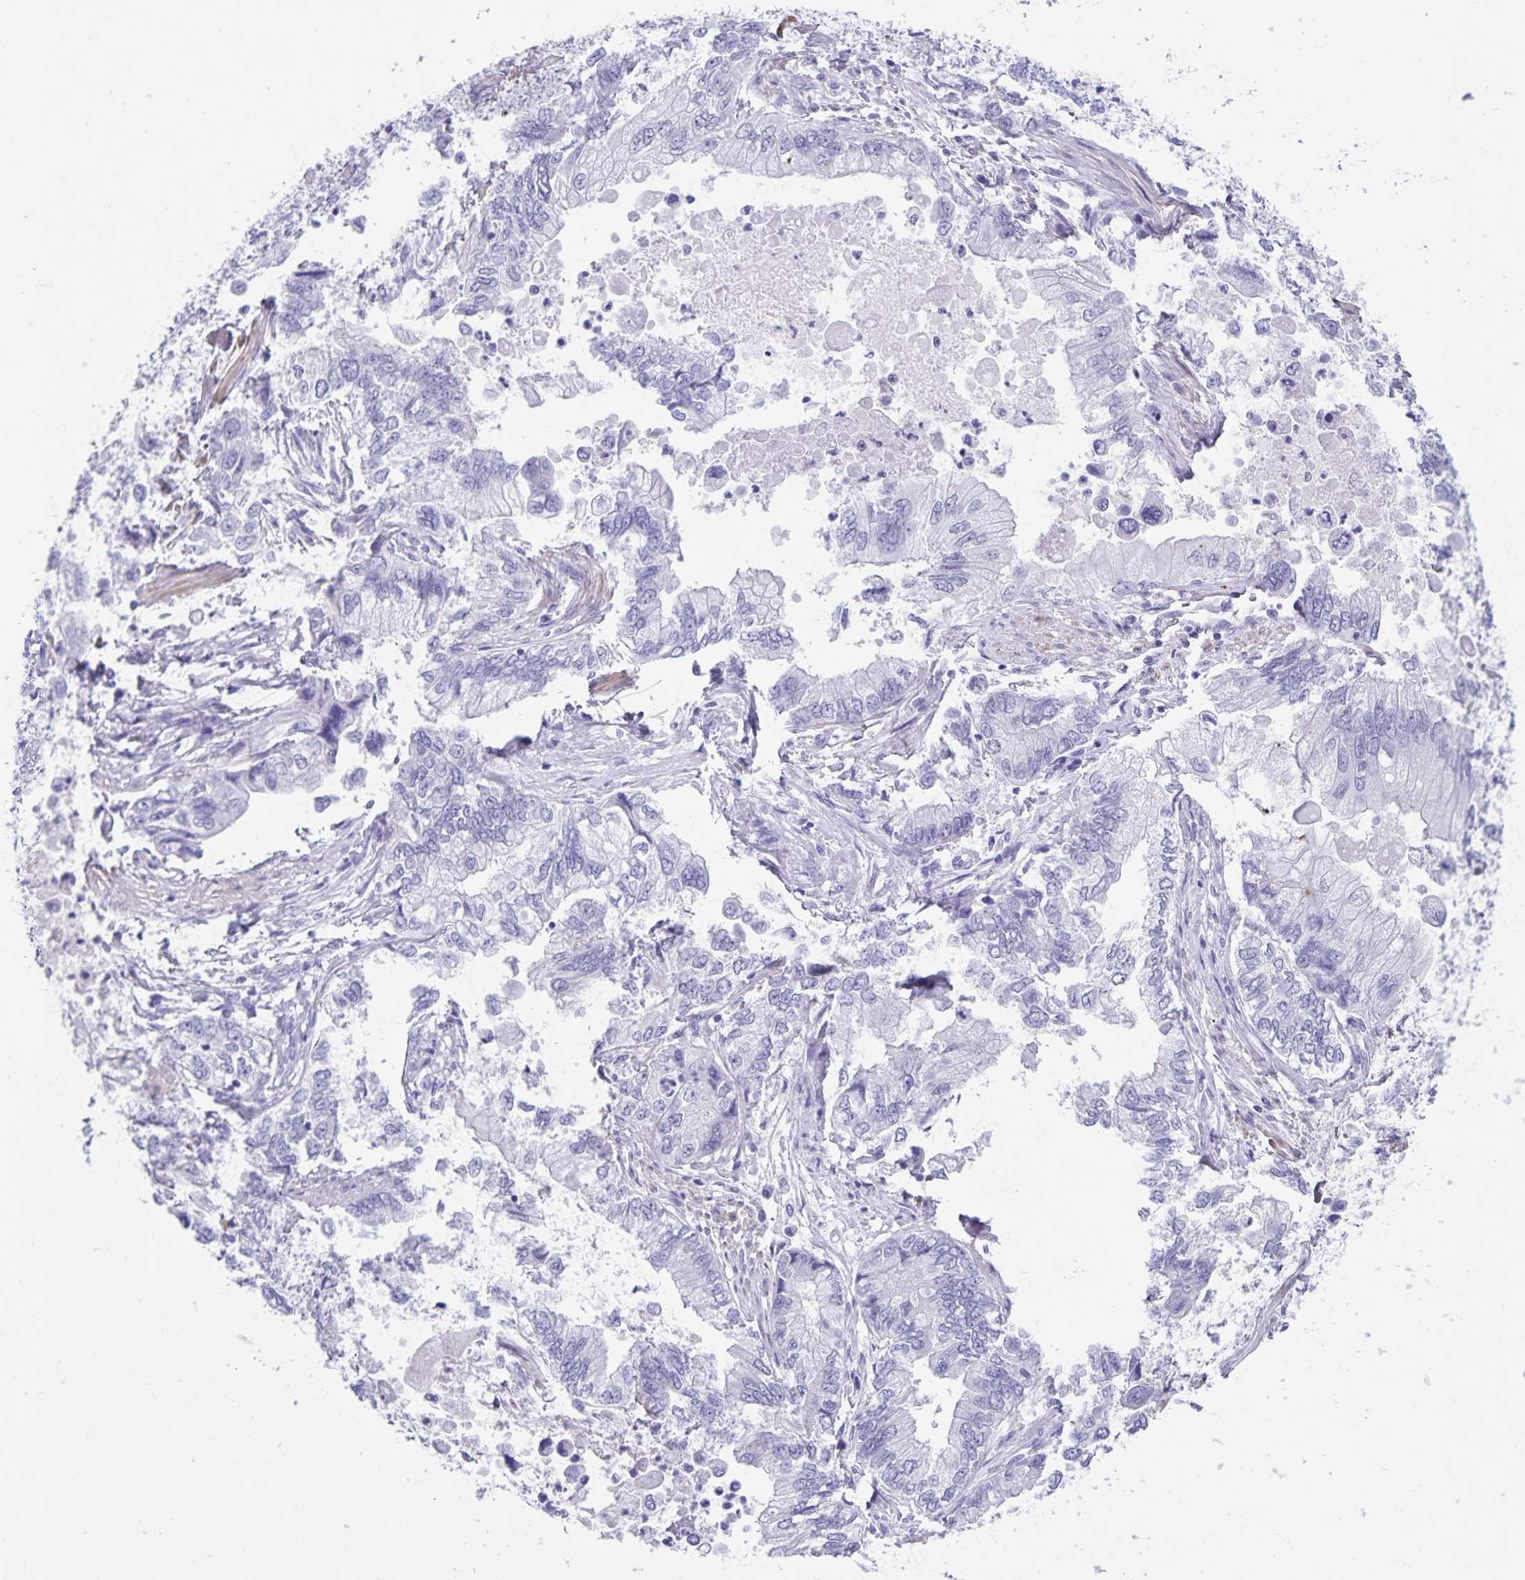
{"staining": {"intensity": "negative", "quantity": "none", "location": "none"}, "tissue": "stomach cancer", "cell_type": "Tumor cells", "image_type": "cancer", "snomed": [{"axis": "morphology", "description": "Adenocarcinoma, NOS"}, {"axis": "topography", "description": "Pancreas"}, {"axis": "topography", "description": "Stomach, upper"}], "caption": "Stomach adenocarcinoma was stained to show a protein in brown. There is no significant positivity in tumor cells.", "gene": "C11orf42", "patient": {"sex": "male", "age": 77}}